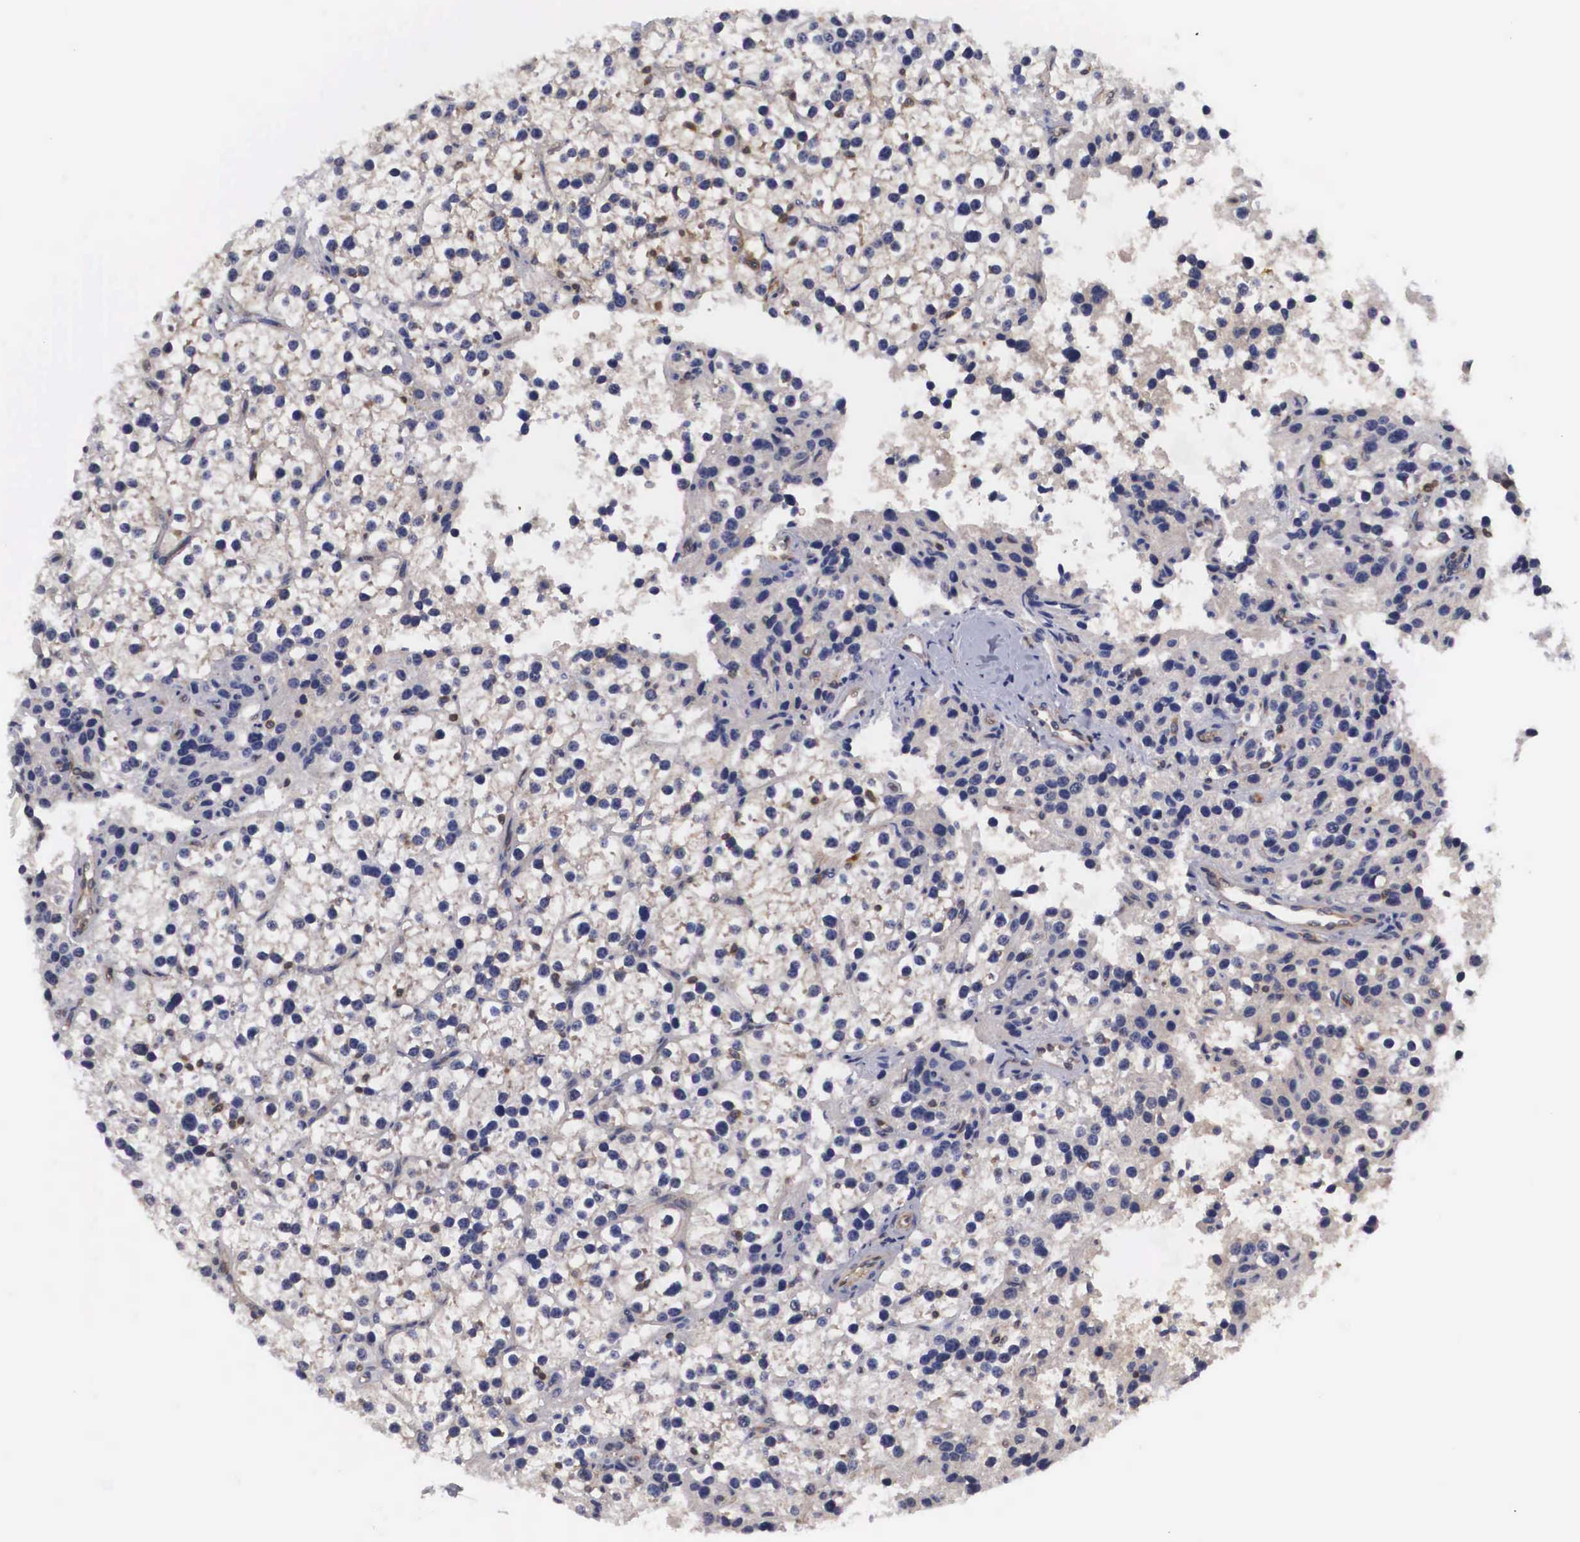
{"staining": {"intensity": "weak", "quantity": "<25%", "location": "cytoplasmic/membranous,nuclear"}, "tissue": "parathyroid gland", "cell_type": "Glandular cells", "image_type": "normal", "snomed": [{"axis": "morphology", "description": "Normal tissue, NOS"}, {"axis": "topography", "description": "Parathyroid gland"}], "caption": "Parathyroid gland was stained to show a protein in brown. There is no significant staining in glandular cells. The staining is performed using DAB brown chromogen with nuclei counter-stained in using hematoxylin.", "gene": "ADSL", "patient": {"sex": "female", "age": 54}}